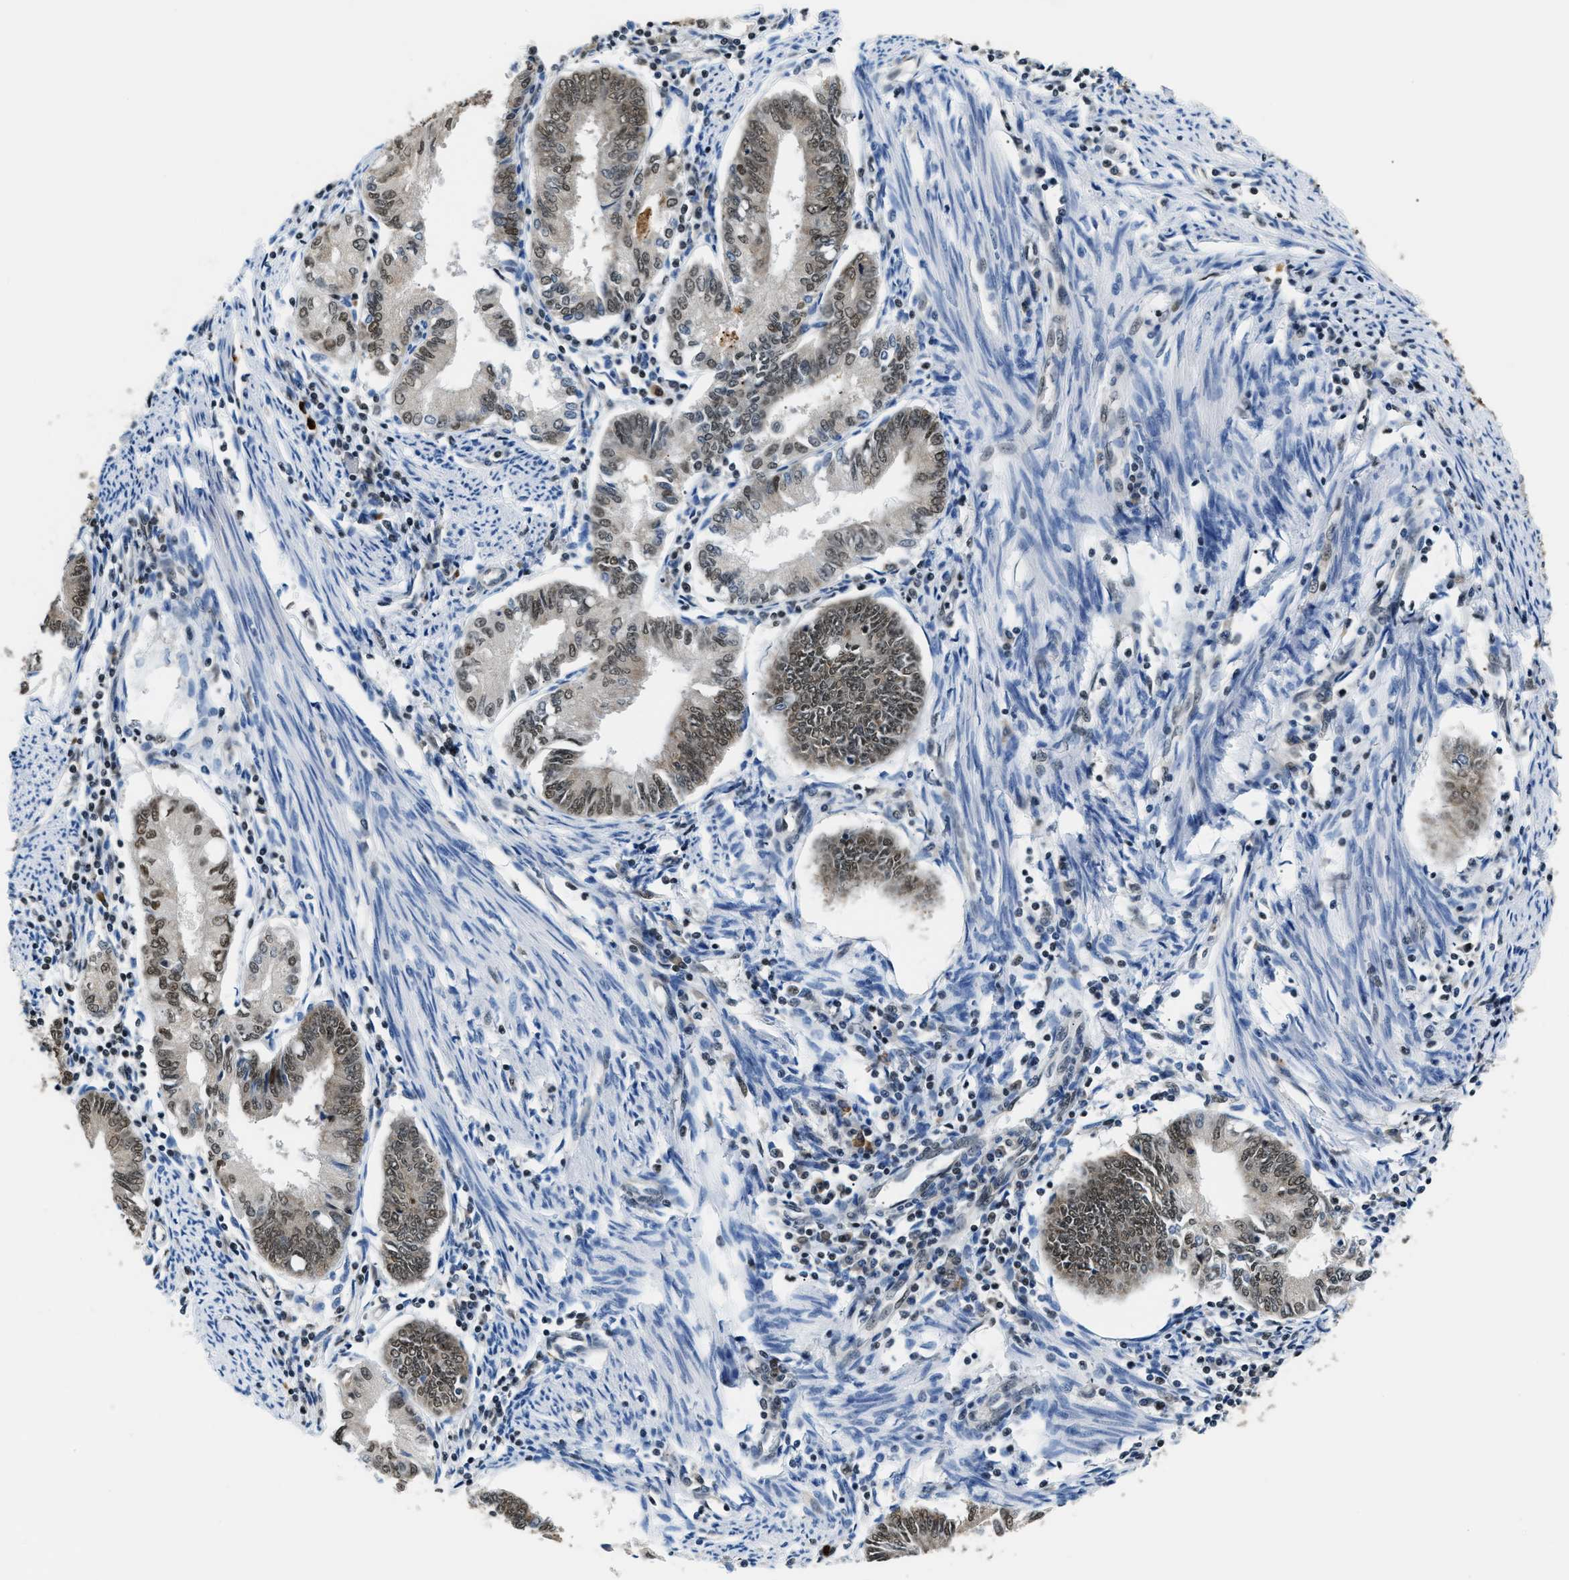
{"staining": {"intensity": "moderate", "quantity": "25%-75%", "location": "nuclear"}, "tissue": "endometrial cancer", "cell_type": "Tumor cells", "image_type": "cancer", "snomed": [{"axis": "morphology", "description": "Adenocarcinoma, NOS"}, {"axis": "topography", "description": "Endometrium"}], "caption": "A high-resolution photomicrograph shows immunohistochemistry staining of endometrial cancer (adenocarcinoma), which demonstrates moderate nuclear staining in approximately 25%-75% of tumor cells.", "gene": "CCNDBP1", "patient": {"sex": "female", "age": 86}}